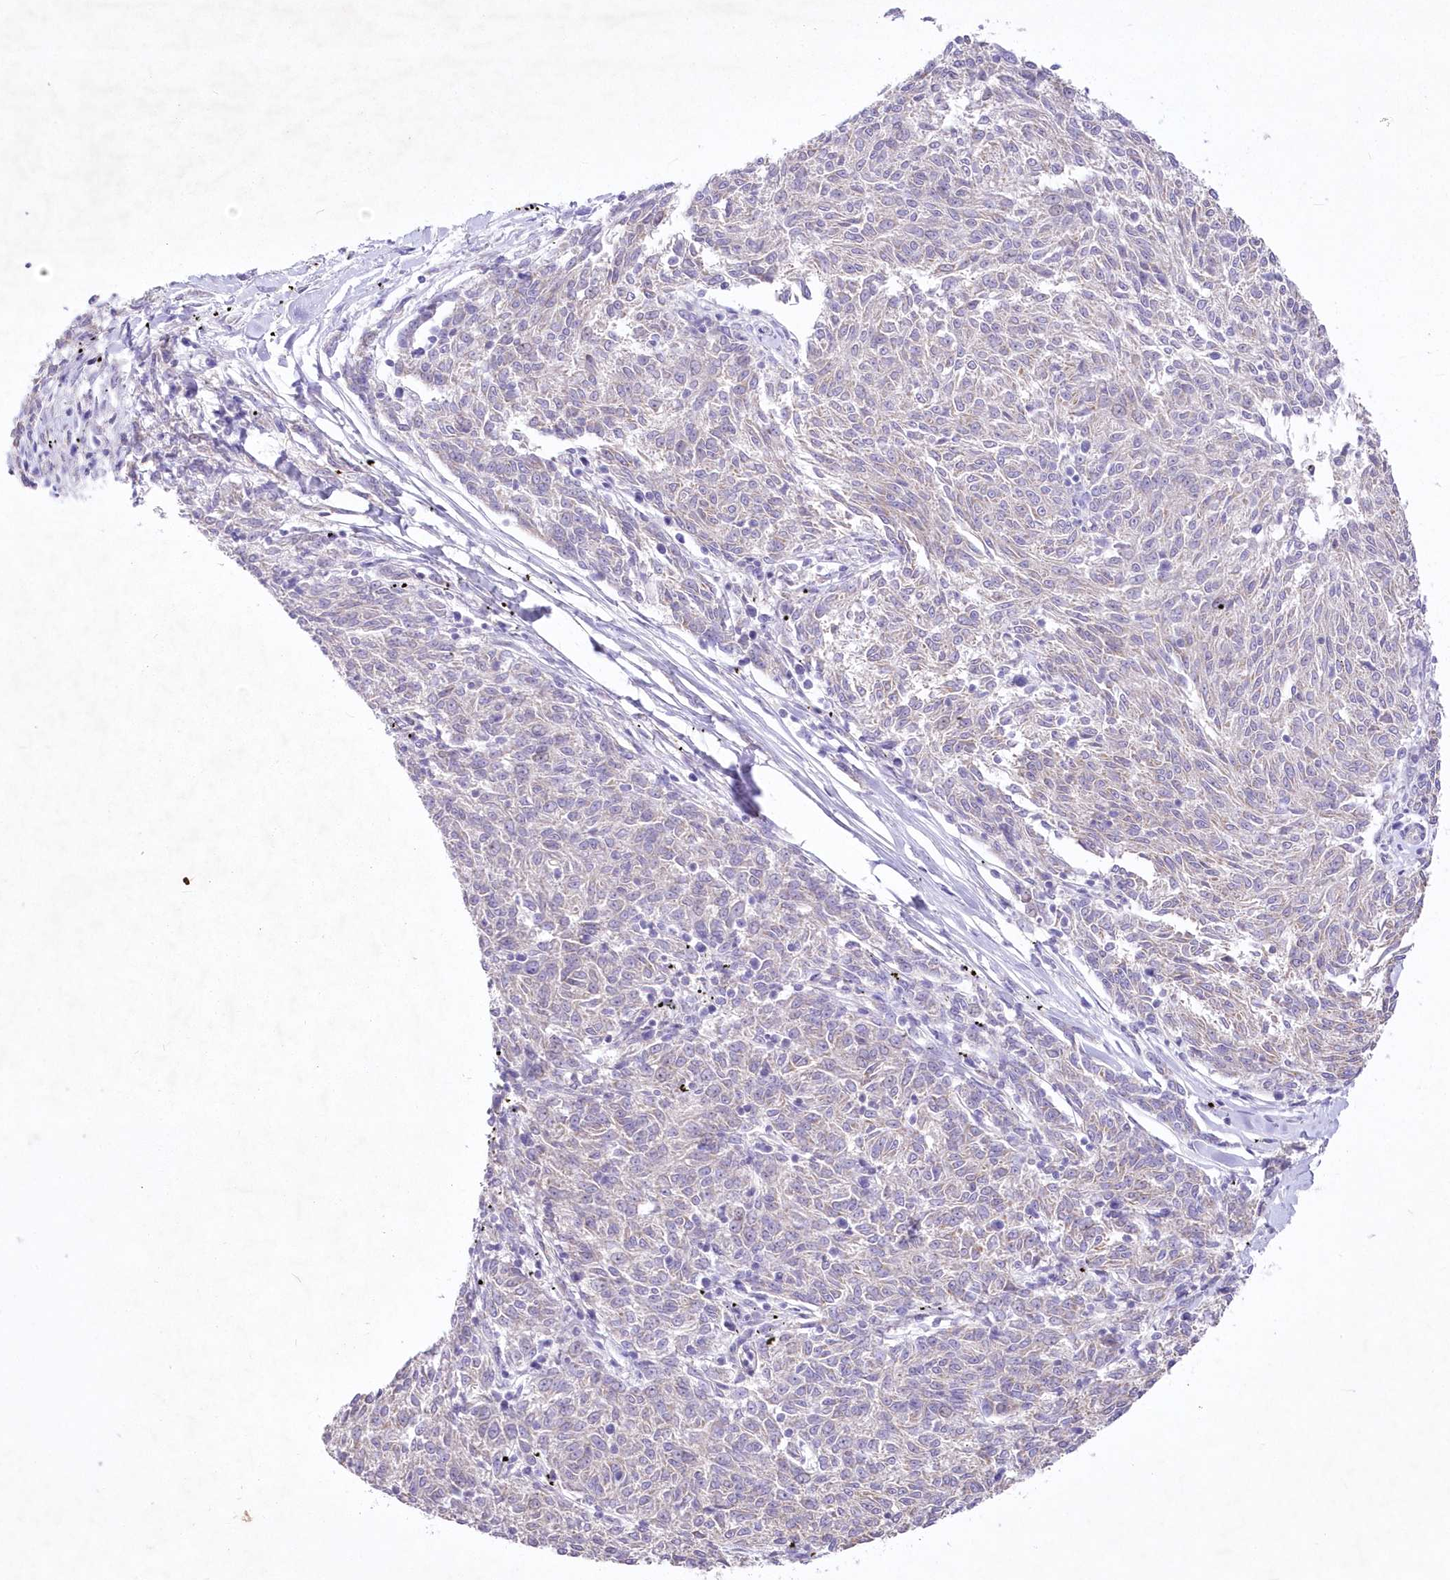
{"staining": {"intensity": "weak", "quantity": "<25%", "location": "cytoplasmic/membranous"}, "tissue": "melanoma", "cell_type": "Tumor cells", "image_type": "cancer", "snomed": [{"axis": "morphology", "description": "Malignant melanoma, NOS"}, {"axis": "topography", "description": "Skin"}], "caption": "Immunohistochemistry (IHC) photomicrograph of malignant melanoma stained for a protein (brown), which reveals no positivity in tumor cells.", "gene": "ITSN2", "patient": {"sex": "female", "age": 72}}